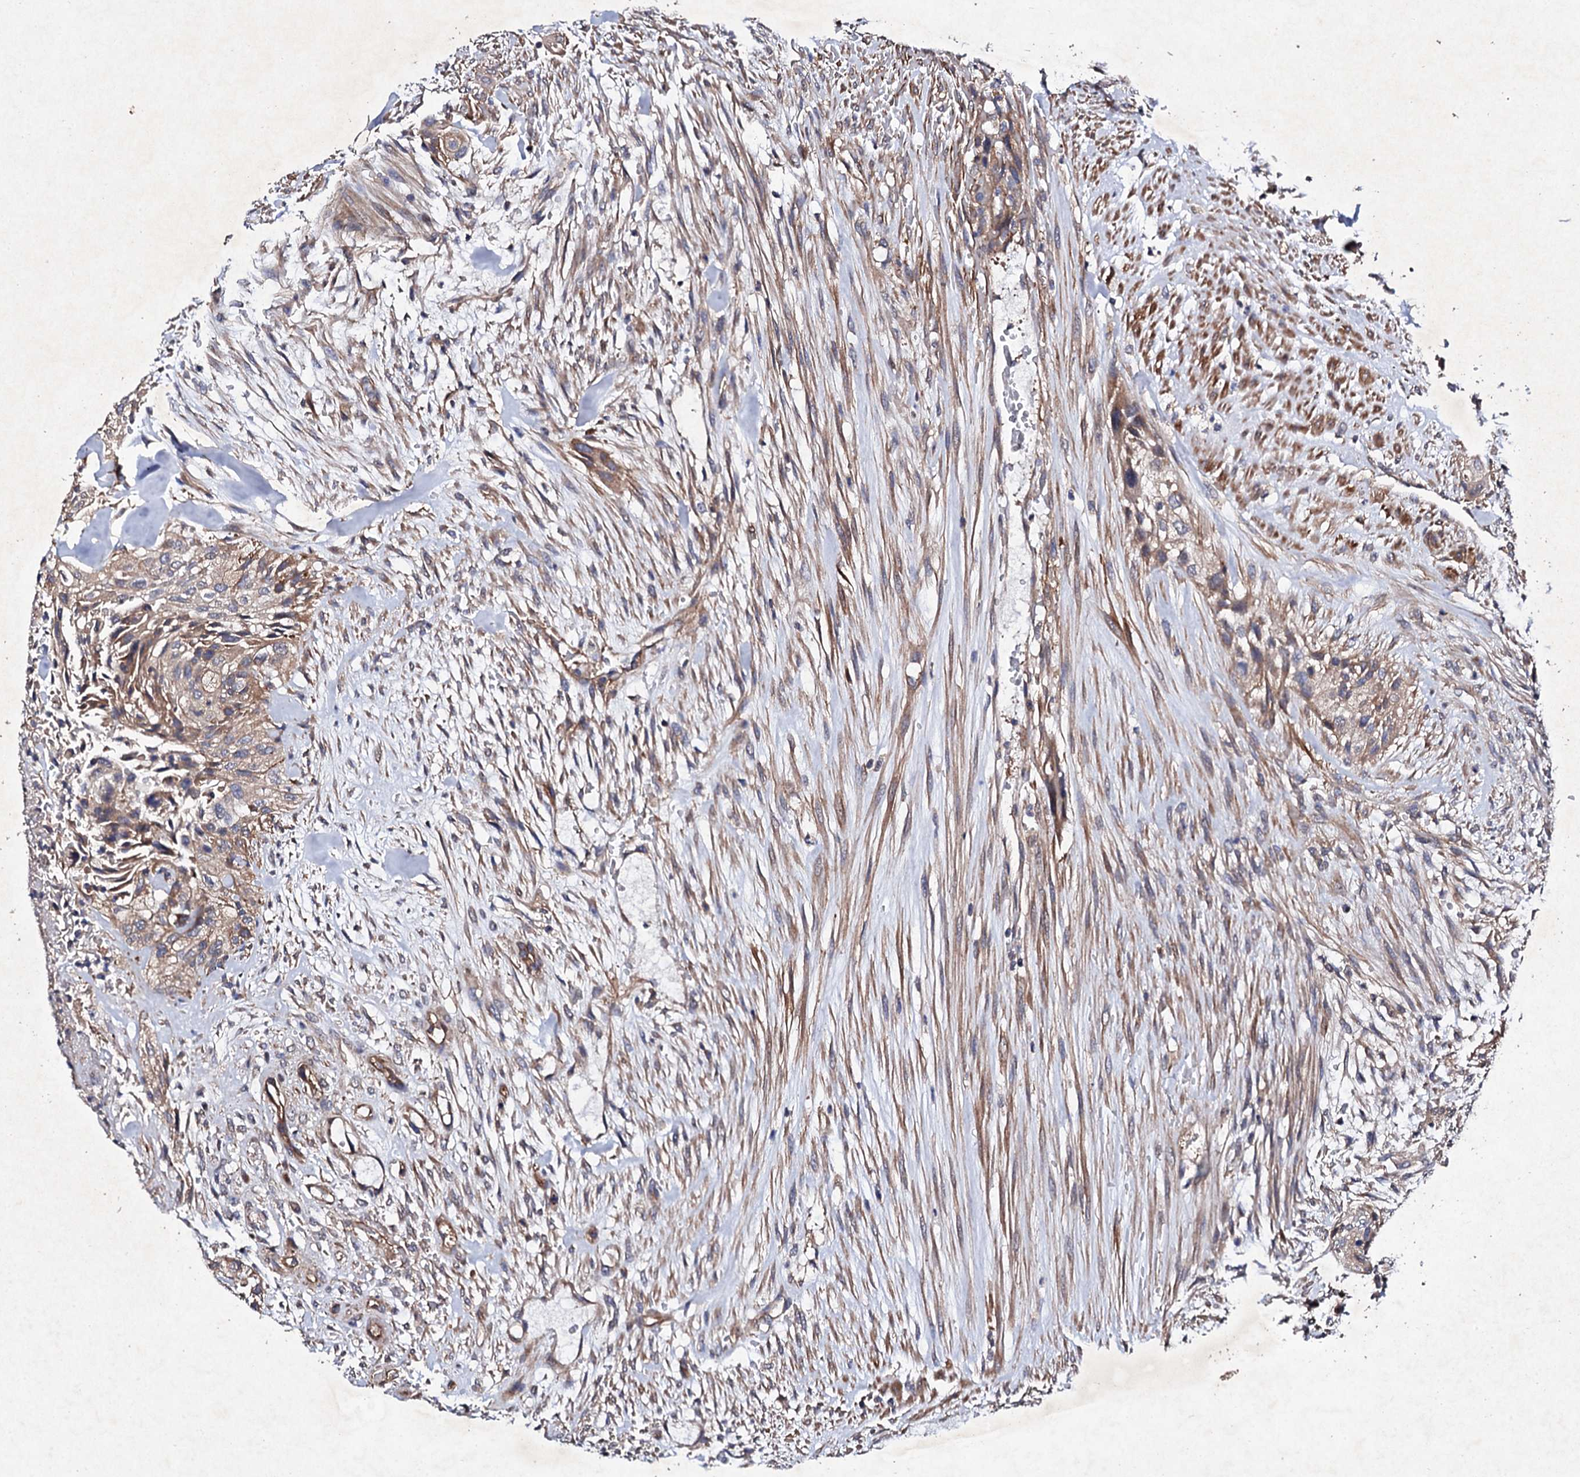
{"staining": {"intensity": "weak", "quantity": ">75%", "location": "cytoplasmic/membranous"}, "tissue": "urothelial cancer", "cell_type": "Tumor cells", "image_type": "cancer", "snomed": [{"axis": "morphology", "description": "Urothelial carcinoma, High grade"}, {"axis": "topography", "description": "Urinary bladder"}], "caption": "Human high-grade urothelial carcinoma stained for a protein (brown) shows weak cytoplasmic/membranous positive positivity in about >75% of tumor cells.", "gene": "MOCOS", "patient": {"sex": "male", "age": 35}}